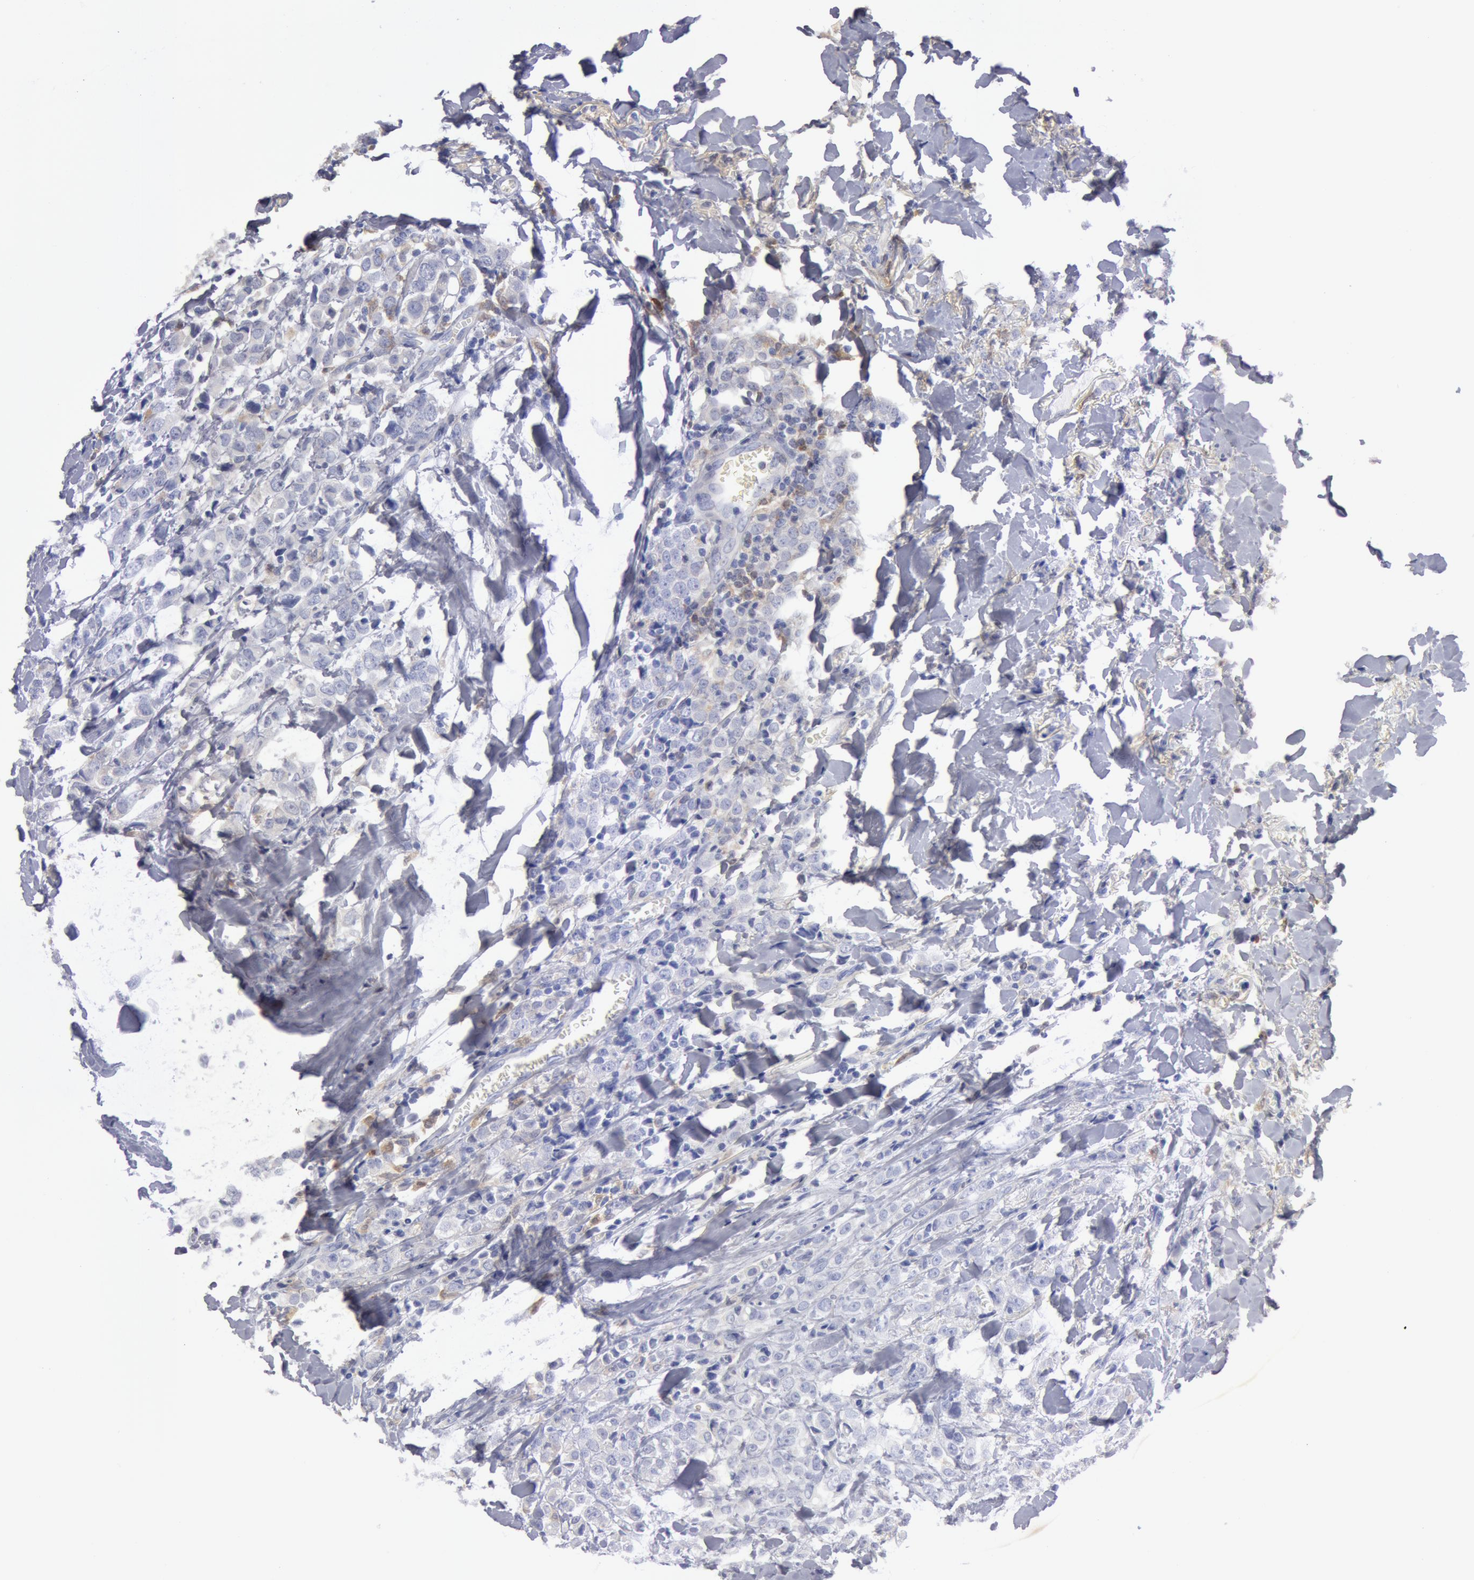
{"staining": {"intensity": "weak", "quantity": "25%-75%", "location": "cytoplasmic/membranous"}, "tissue": "breast cancer", "cell_type": "Tumor cells", "image_type": "cancer", "snomed": [{"axis": "morphology", "description": "Lobular carcinoma"}, {"axis": "topography", "description": "Breast"}], "caption": "A histopathology image showing weak cytoplasmic/membranous expression in approximately 25%-75% of tumor cells in breast lobular carcinoma, as visualized by brown immunohistochemical staining.", "gene": "SYK", "patient": {"sex": "female", "age": 57}}